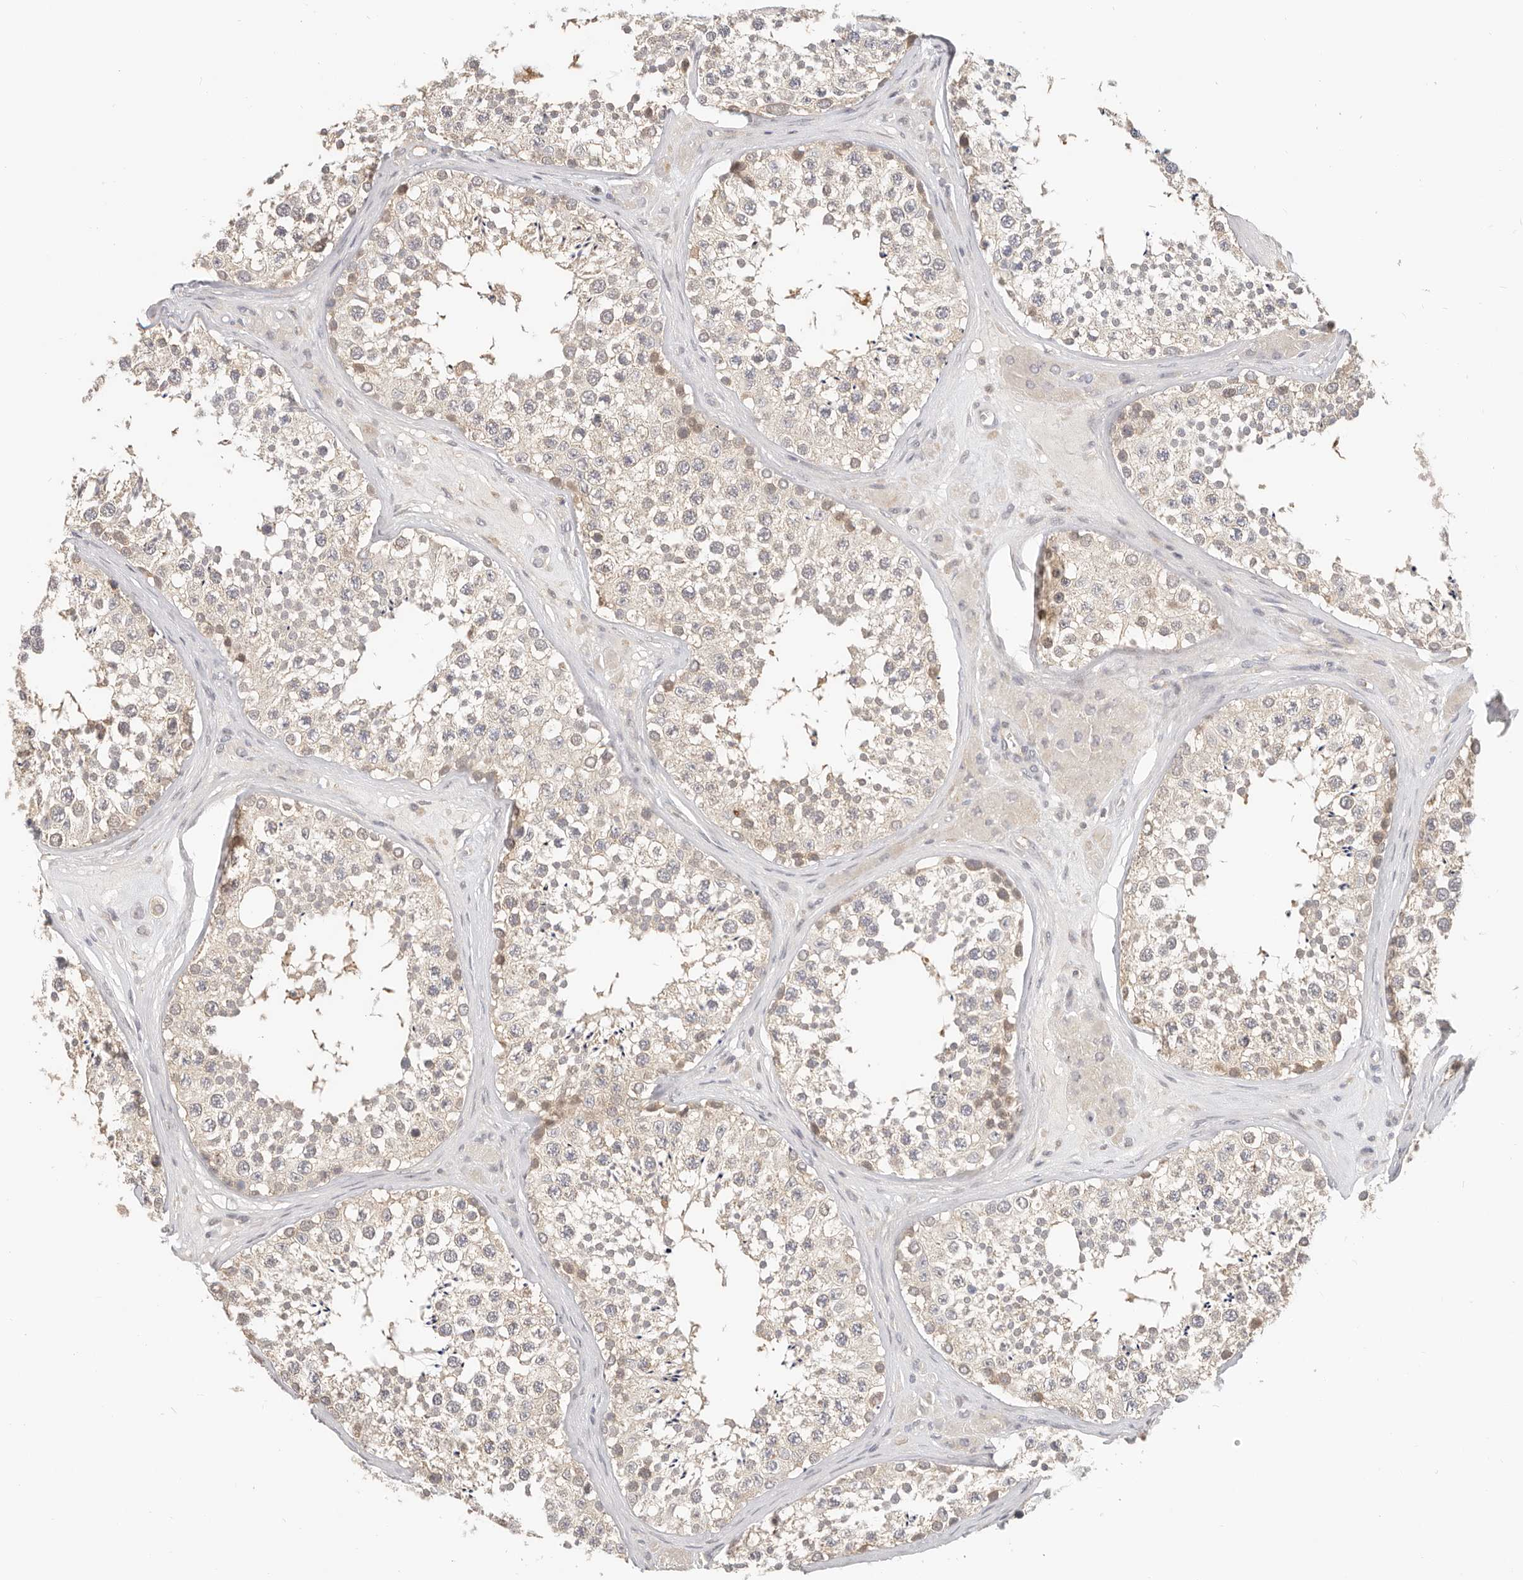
{"staining": {"intensity": "weak", "quantity": "25%-75%", "location": "cytoplasmic/membranous"}, "tissue": "testis", "cell_type": "Cells in seminiferous ducts", "image_type": "normal", "snomed": [{"axis": "morphology", "description": "Normal tissue, NOS"}, {"axis": "topography", "description": "Testis"}], "caption": "IHC (DAB (3,3'-diaminobenzidine)) staining of benign human testis demonstrates weak cytoplasmic/membranous protein expression in approximately 25%-75% of cells in seminiferous ducts. (brown staining indicates protein expression, while blue staining denotes nuclei).", "gene": "DTNBP1", "patient": {"sex": "male", "age": 46}}